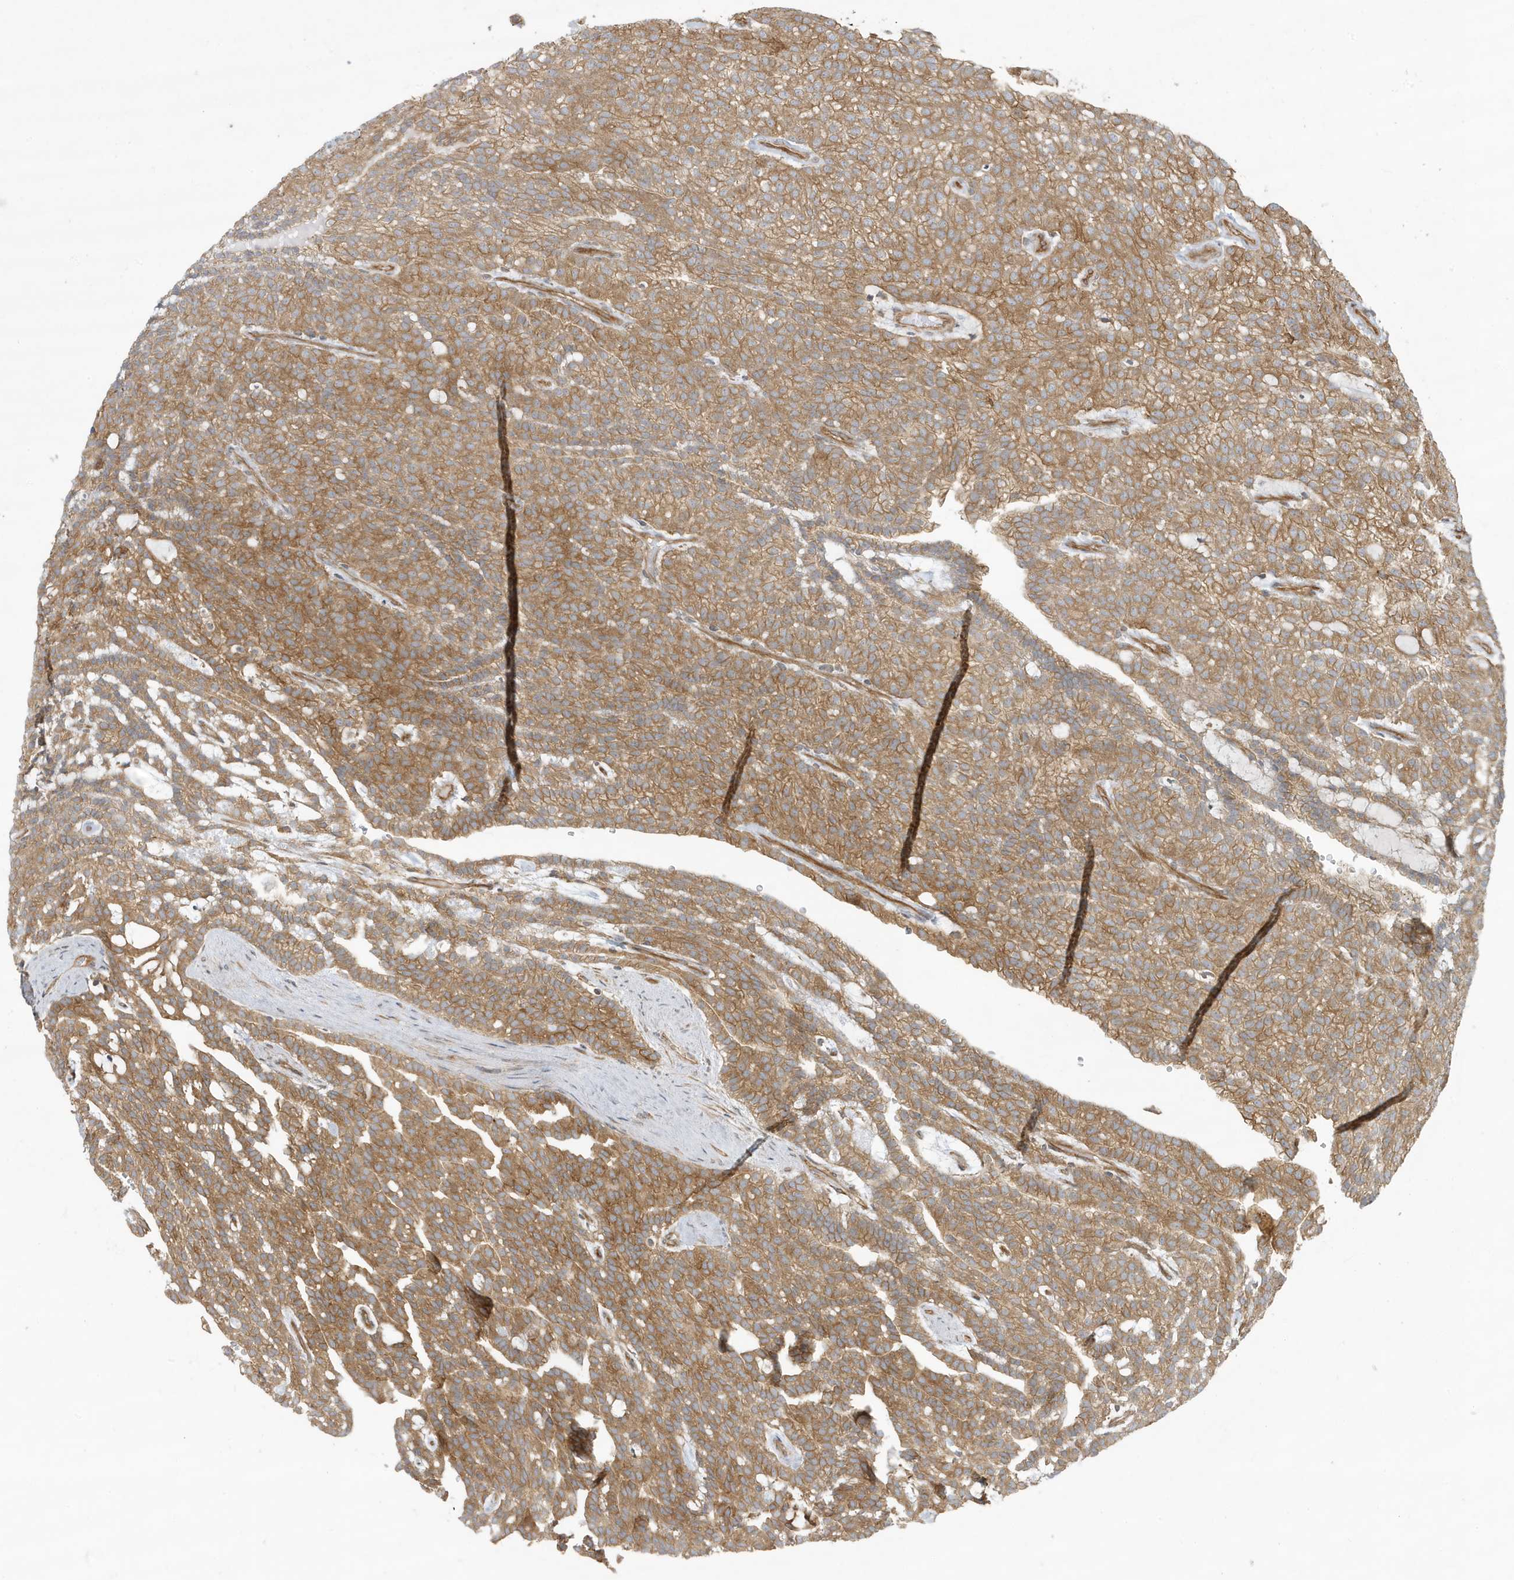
{"staining": {"intensity": "moderate", "quantity": ">75%", "location": "cytoplasmic/membranous"}, "tissue": "renal cancer", "cell_type": "Tumor cells", "image_type": "cancer", "snomed": [{"axis": "morphology", "description": "Adenocarcinoma, NOS"}, {"axis": "topography", "description": "Kidney"}], "caption": "The histopathology image shows immunohistochemical staining of renal cancer (adenocarcinoma). There is moderate cytoplasmic/membranous positivity is seen in approximately >75% of tumor cells.", "gene": "ATP23", "patient": {"sex": "male", "age": 63}}